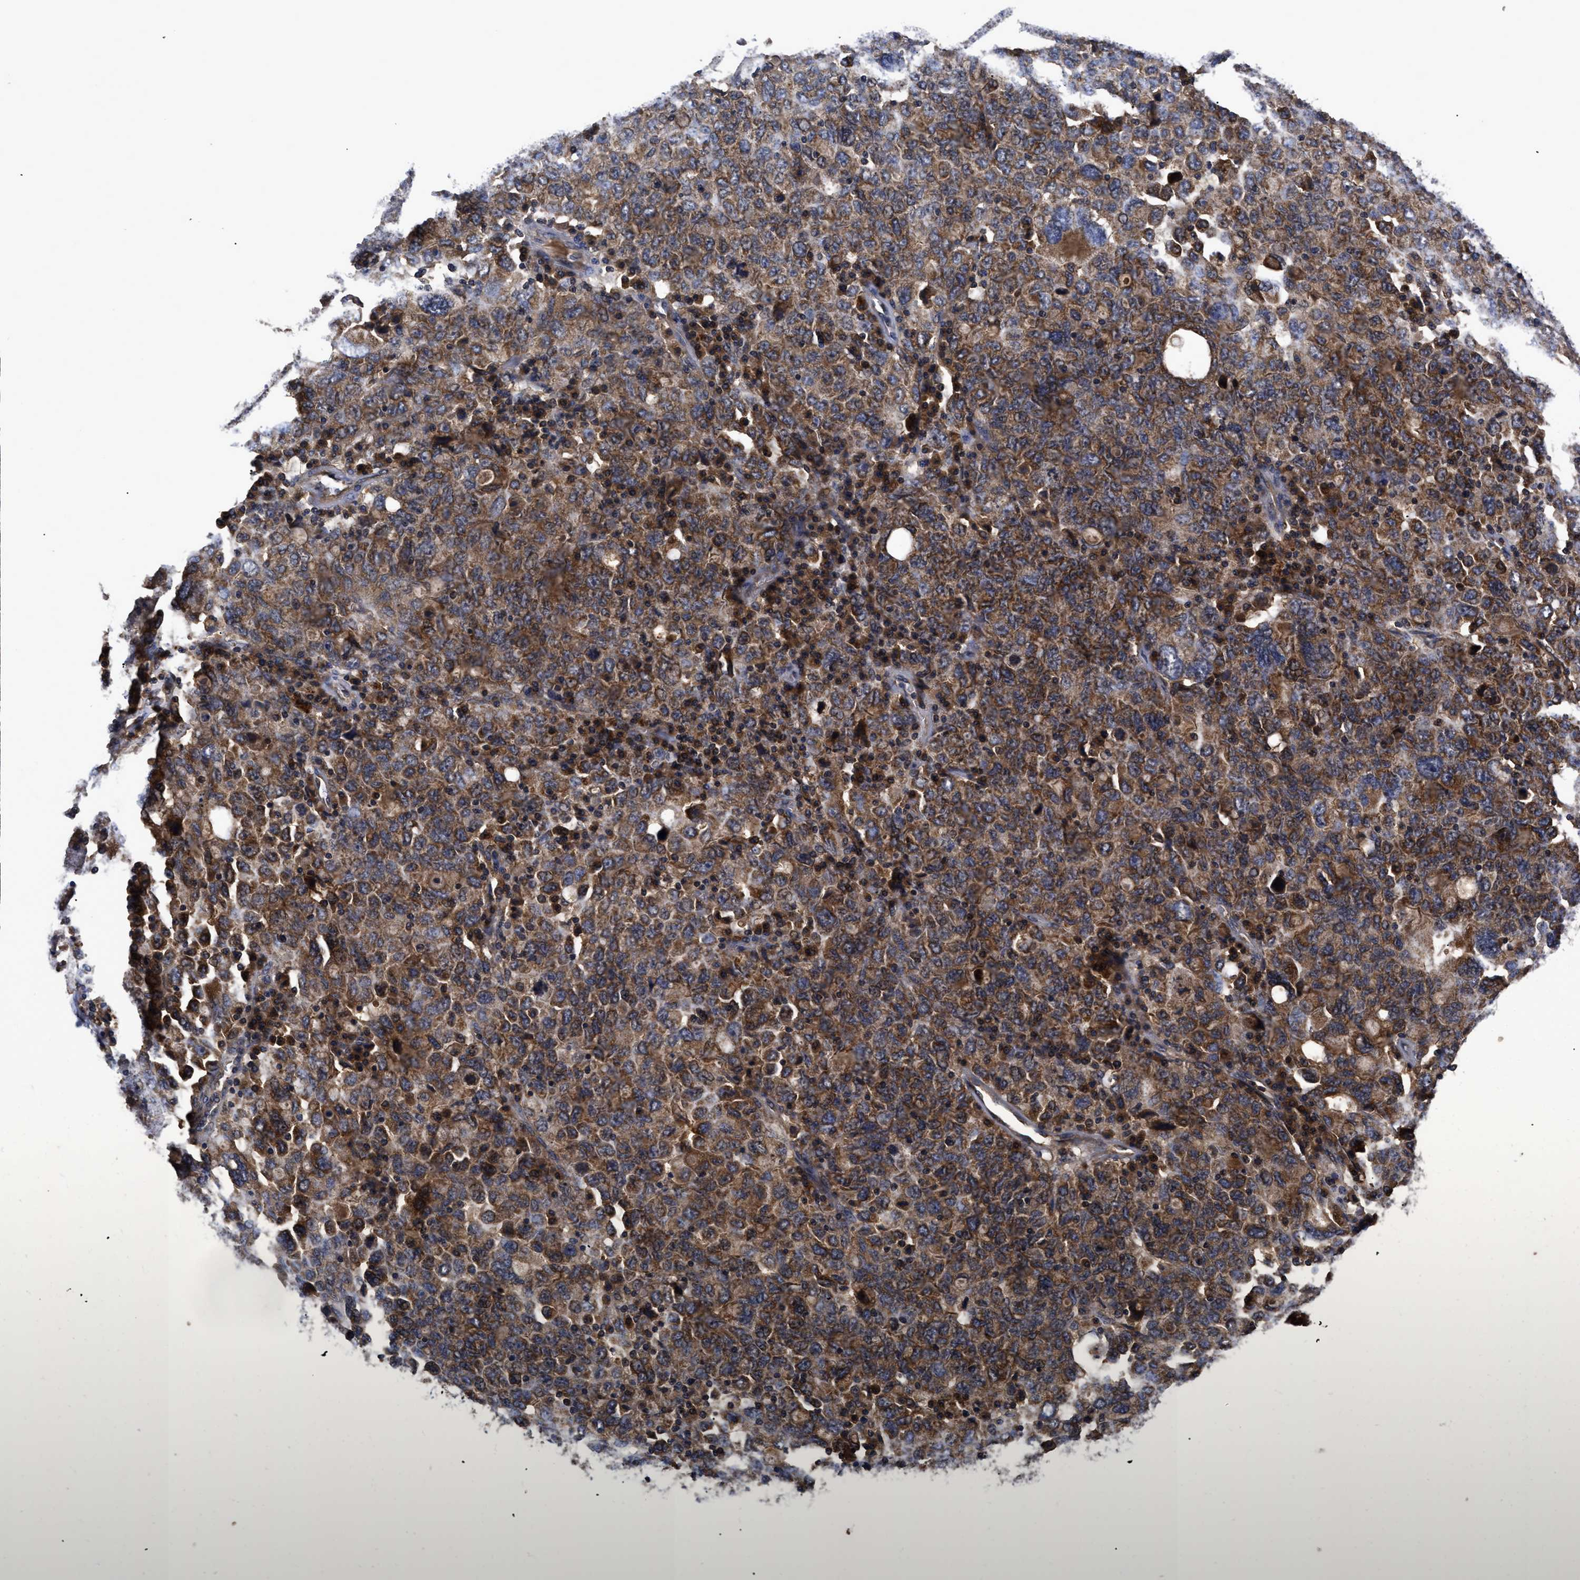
{"staining": {"intensity": "moderate", "quantity": ">75%", "location": "cytoplasmic/membranous"}, "tissue": "ovarian cancer", "cell_type": "Tumor cells", "image_type": "cancer", "snomed": [{"axis": "morphology", "description": "Carcinoma, endometroid"}, {"axis": "topography", "description": "Ovary"}], "caption": "DAB (3,3'-diaminobenzidine) immunohistochemical staining of human endometroid carcinoma (ovarian) demonstrates moderate cytoplasmic/membranous protein expression in about >75% of tumor cells. (Brightfield microscopy of DAB IHC at high magnification).", "gene": "LRRC3", "patient": {"sex": "female", "age": 62}}